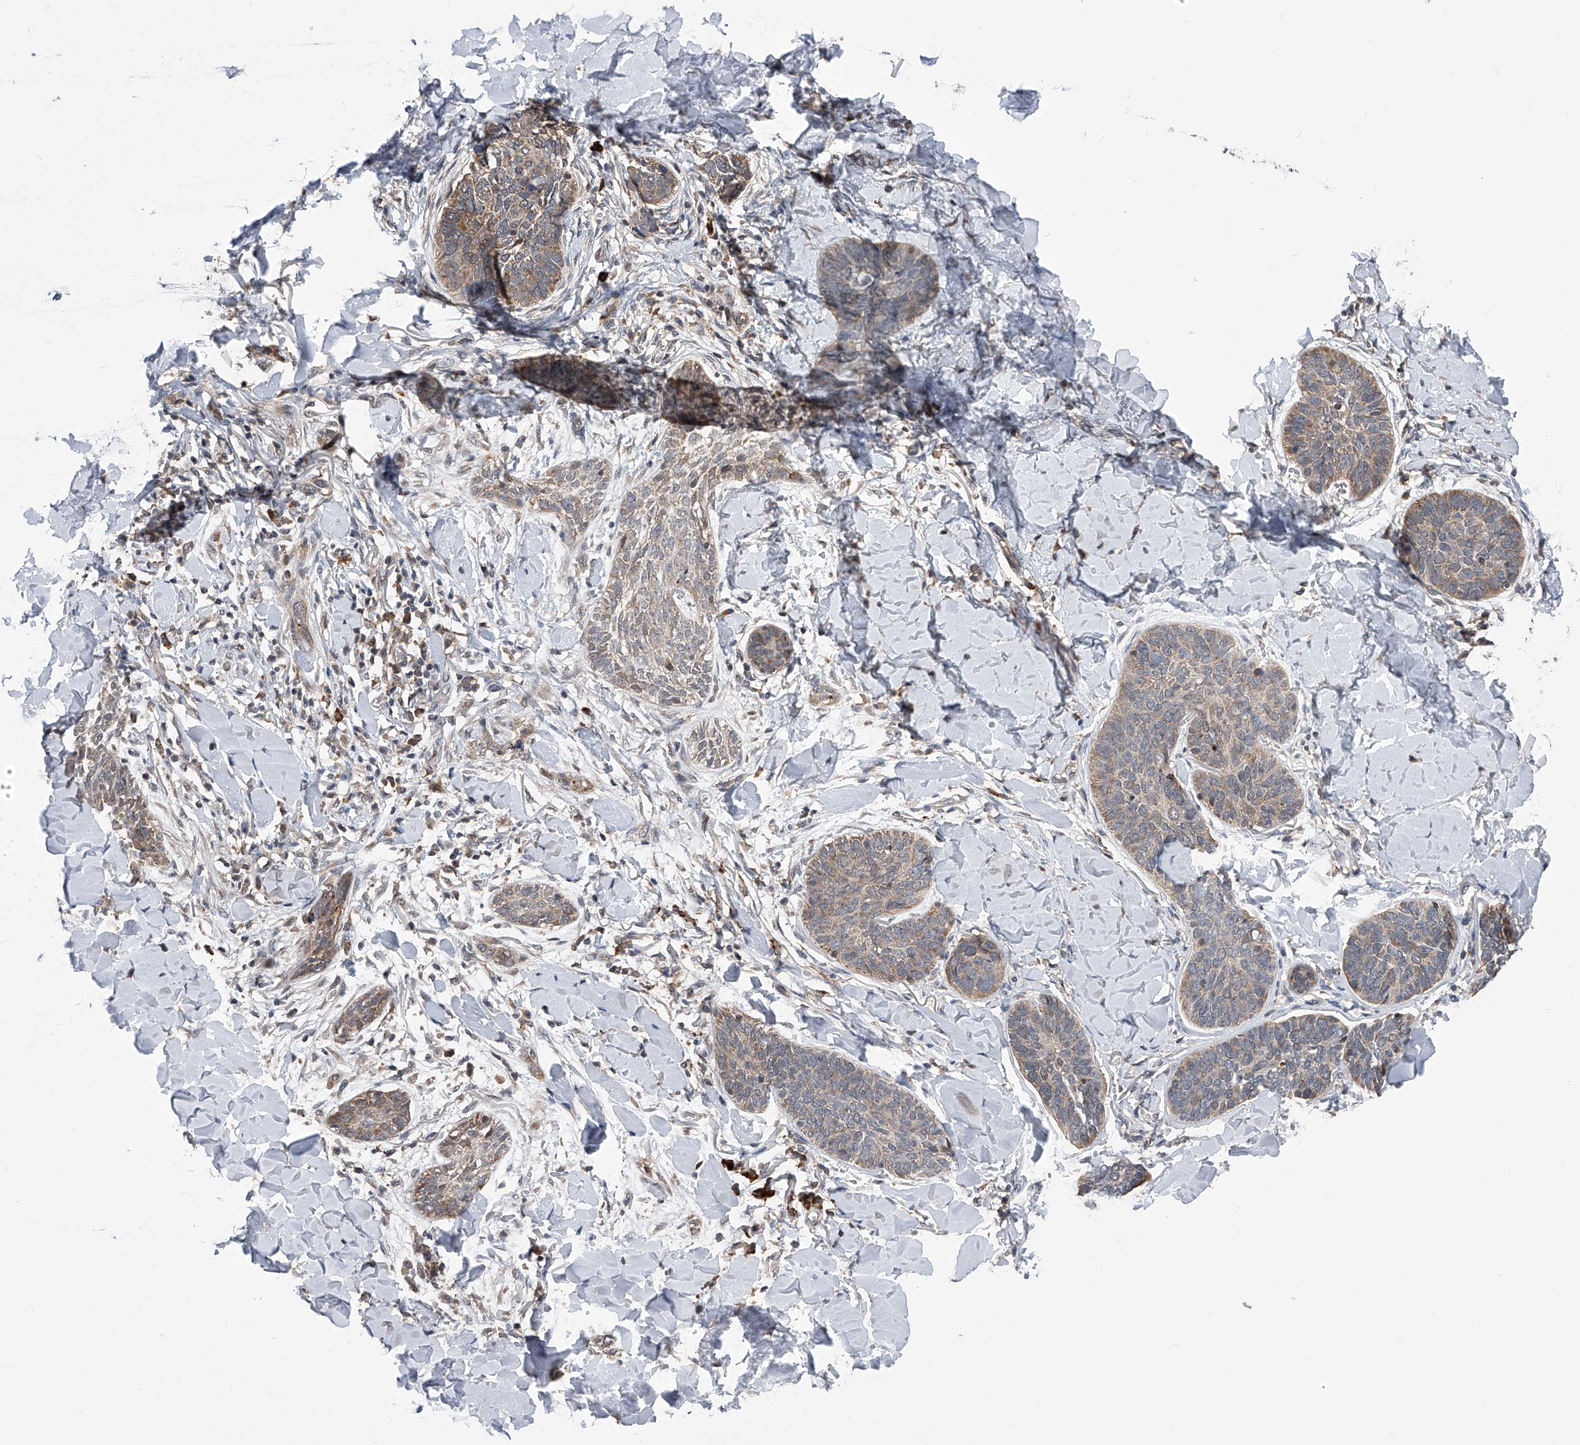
{"staining": {"intensity": "weak", "quantity": "<25%", "location": "cytoplasmic/membranous,nuclear"}, "tissue": "skin cancer", "cell_type": "Tumor cells", "image_type": "cancer", "snomed": [{"axis": "morphology", "description": "Basal cell carcinoma"}, {"axis": "topography", "description": "Skin"}], "caption": "High power microscopy histopathology image of an immunohistochemistry histopathology image of basal cell carcinoma (skin), revealing no significant positivity in tumor cells. (DAB immunohistochemistry (IHC) with hematoxylin counter stain).", "gene": "SPOCK1", "patient": {"sex": "male", "age": 85}}